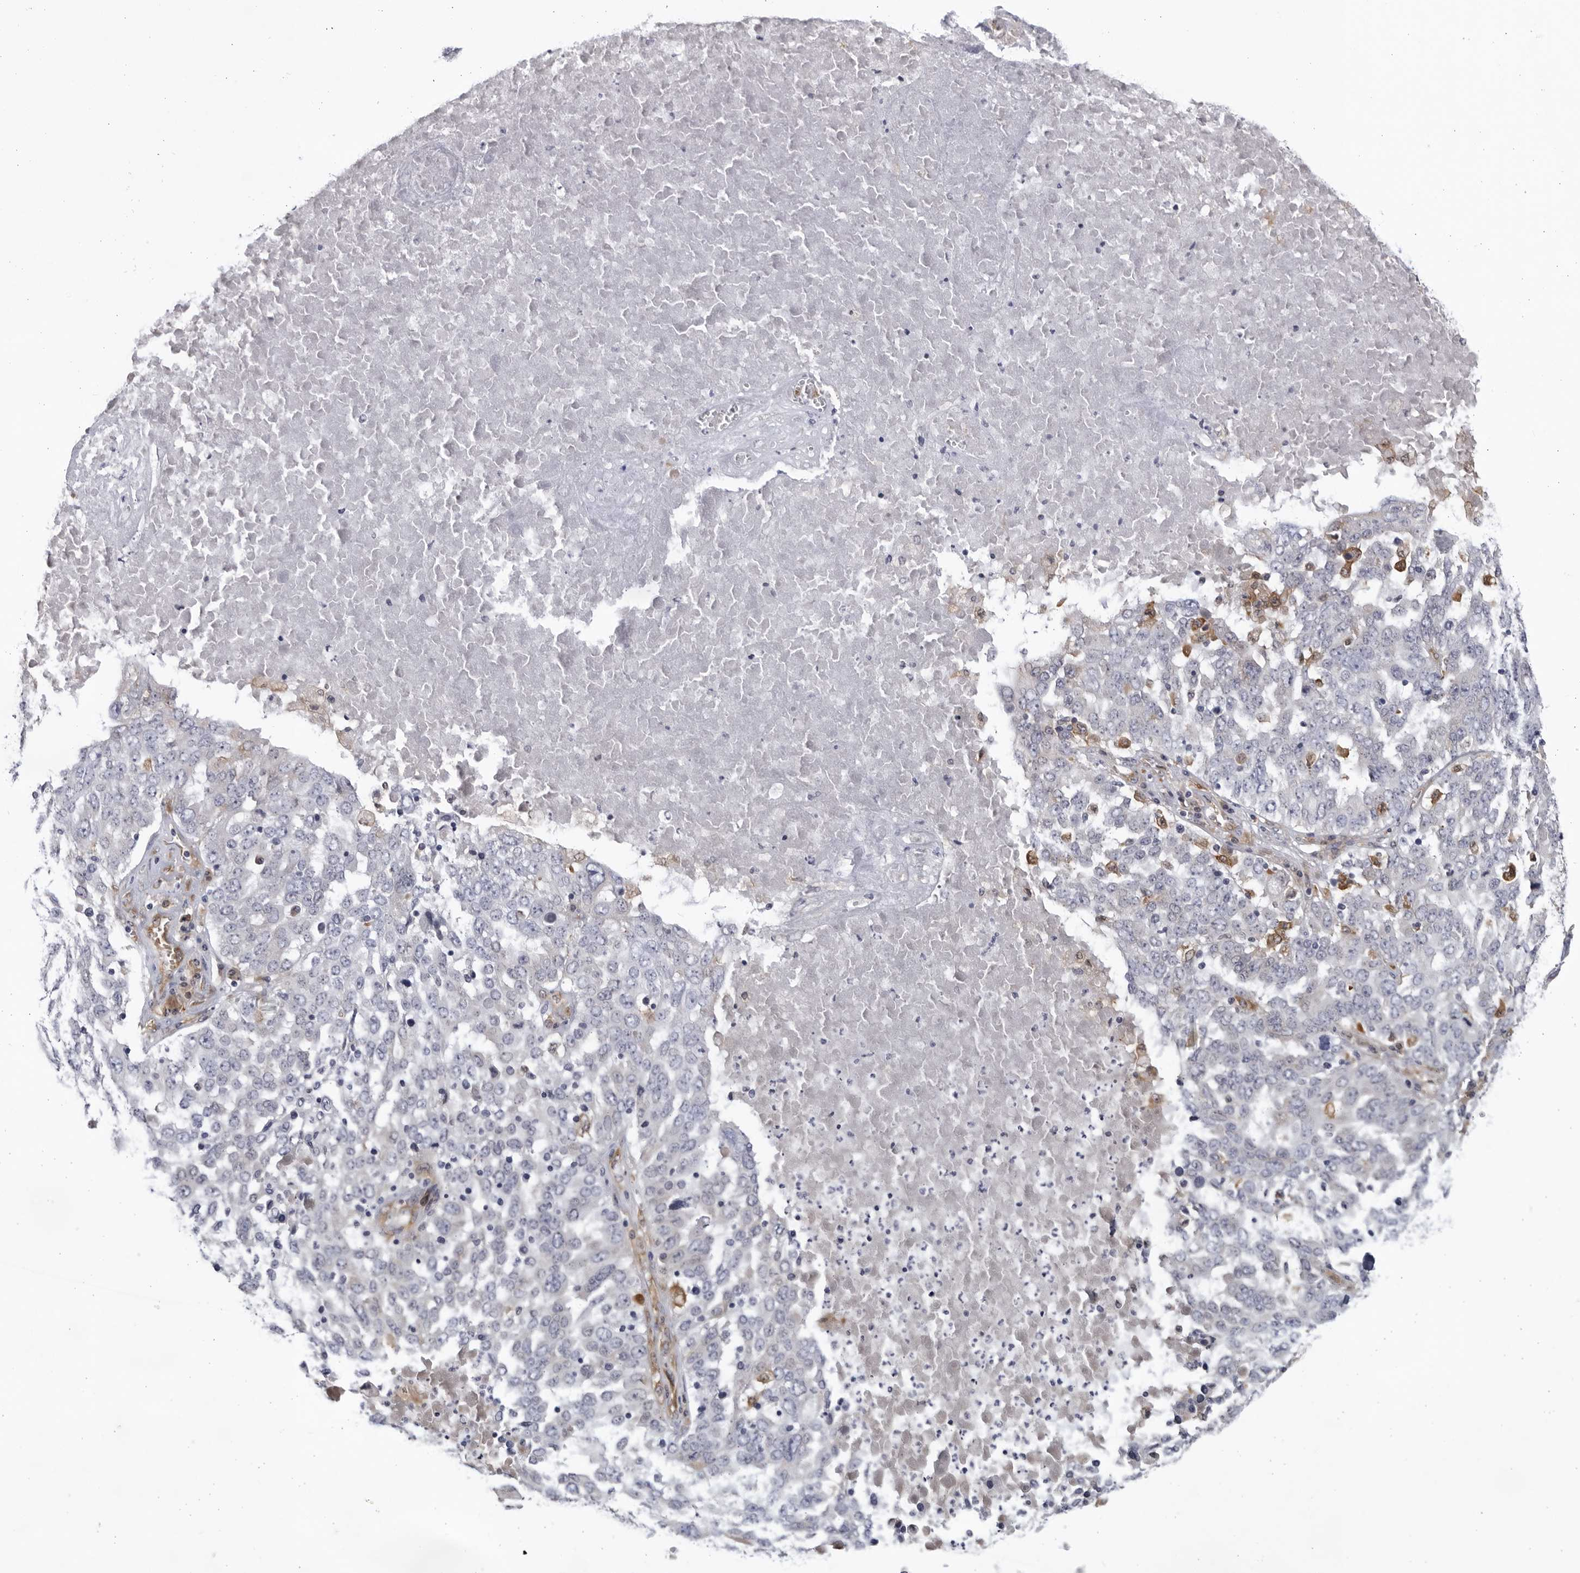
{"staining": {"intensity": "weak", "quantity": "<25%", "location": "cytoplasmic/membranous"}, "tissue": "ovarian cancer", "cell_type": "Tumor cells", "image_type": "cancer", "snomed": [{"axis": "morphology", "description": "Carcinoma, endometroid"}, {"axis": "topography", "description": "Ovary"}], "caption": "High power microscopy histopathology image of an IHC histopathology image of ovarian endometroid carcinoma, revealing no significant positivity in tumor cells.", "gene": "BMP2K", "patient": {"sex": "female", "age": 62}}